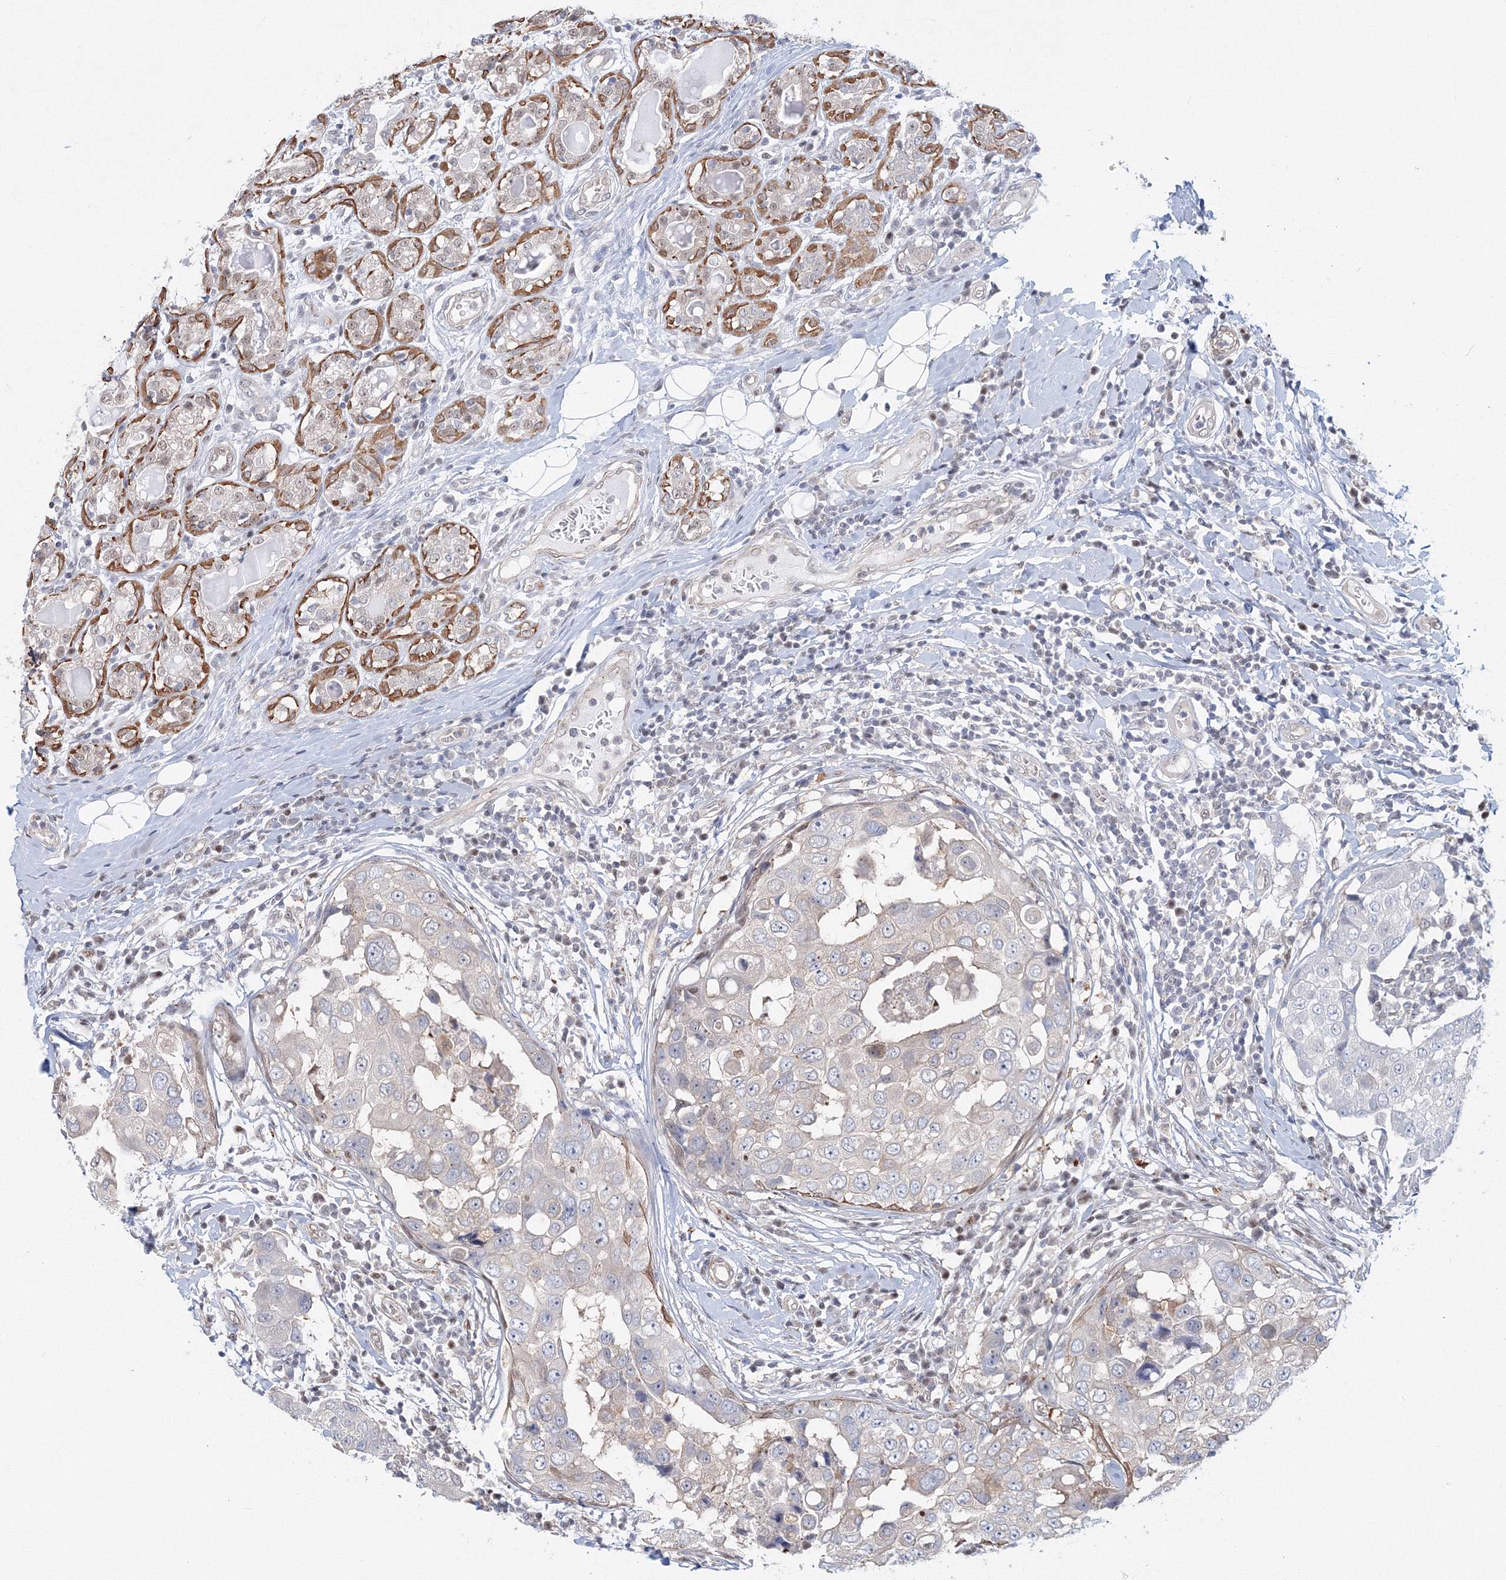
{"staining": {"intensity": "negative", "quantity": "none", "location": "none"}, "tissue": "breast cancer", "cell_type": "Tumor cells", "image_type": "cancer", "snomed": [{"axis": "morphology", "description": "Duct carcinoma"}, {"axis": "topography", "description": "Breast"}], "caption": "Immunohistochemical staining of intraductal carcinoma (breast) displays no significant positivity in tumor cells.", "gene": "ARHGAP21", "patient": {"sex": "female", "age": 27}}